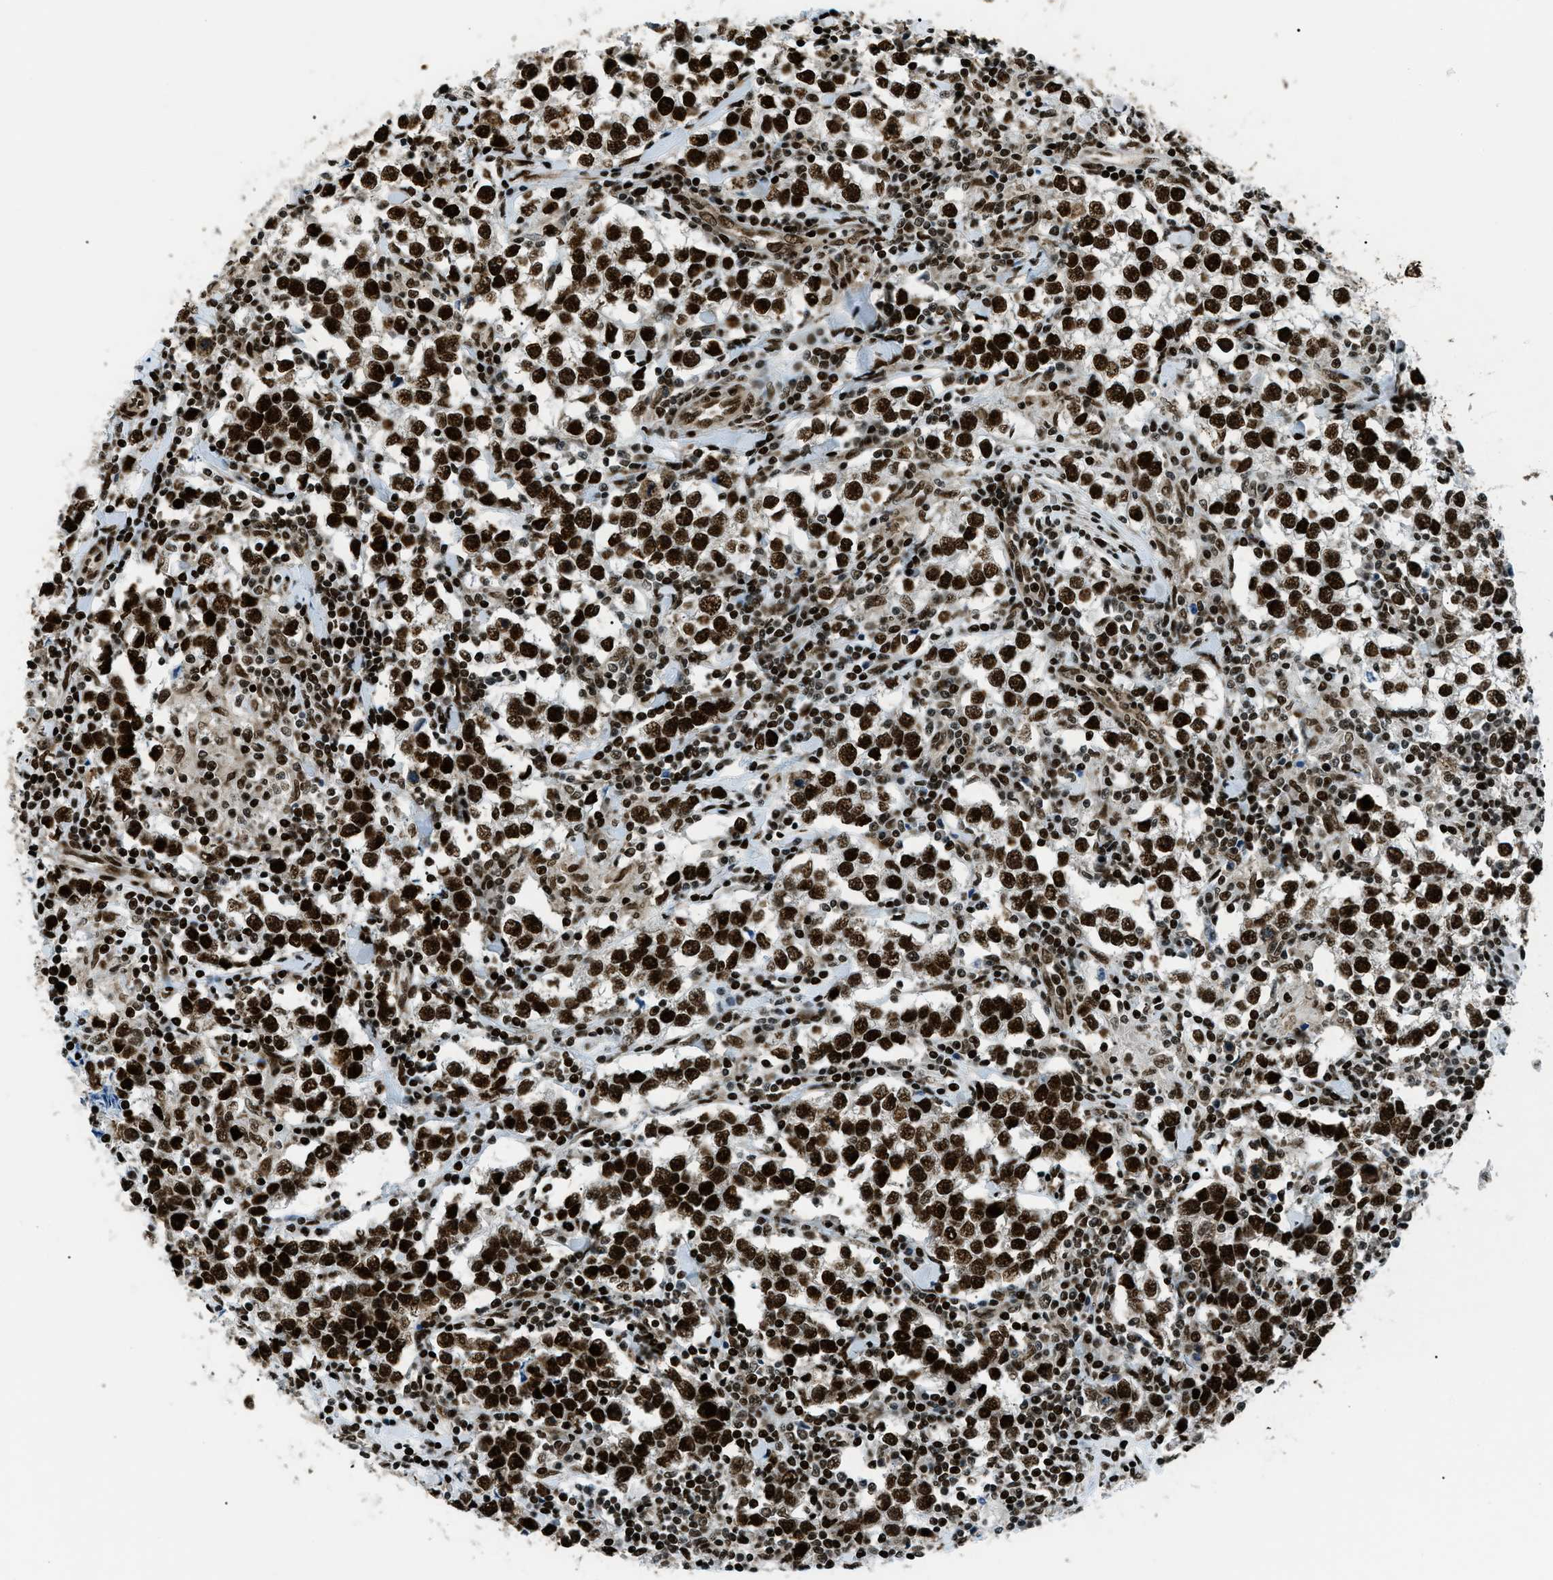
{"staining": {"intensity": "strong", "quantity": ">75%", "location": "nuclear"}, "tissue": "testis cancer", "cell_type": "Tumor cells", "image_type": "cancer", "snomed": [{"axis": "morphology", "description": "Seminoma, NOS"}, {"axis": "morphology", "description": "Carcinoma, Embryonal, NOS"}, {"axis": "topography", "description": "Testis"}], "caption": "Human testis cancer (embryonal carcinoma) stained with a protein marker demonstrates strong staining in tumor cells.", "gene": "HNRNPK", "patient": {"sex": "male", "age": 36}}